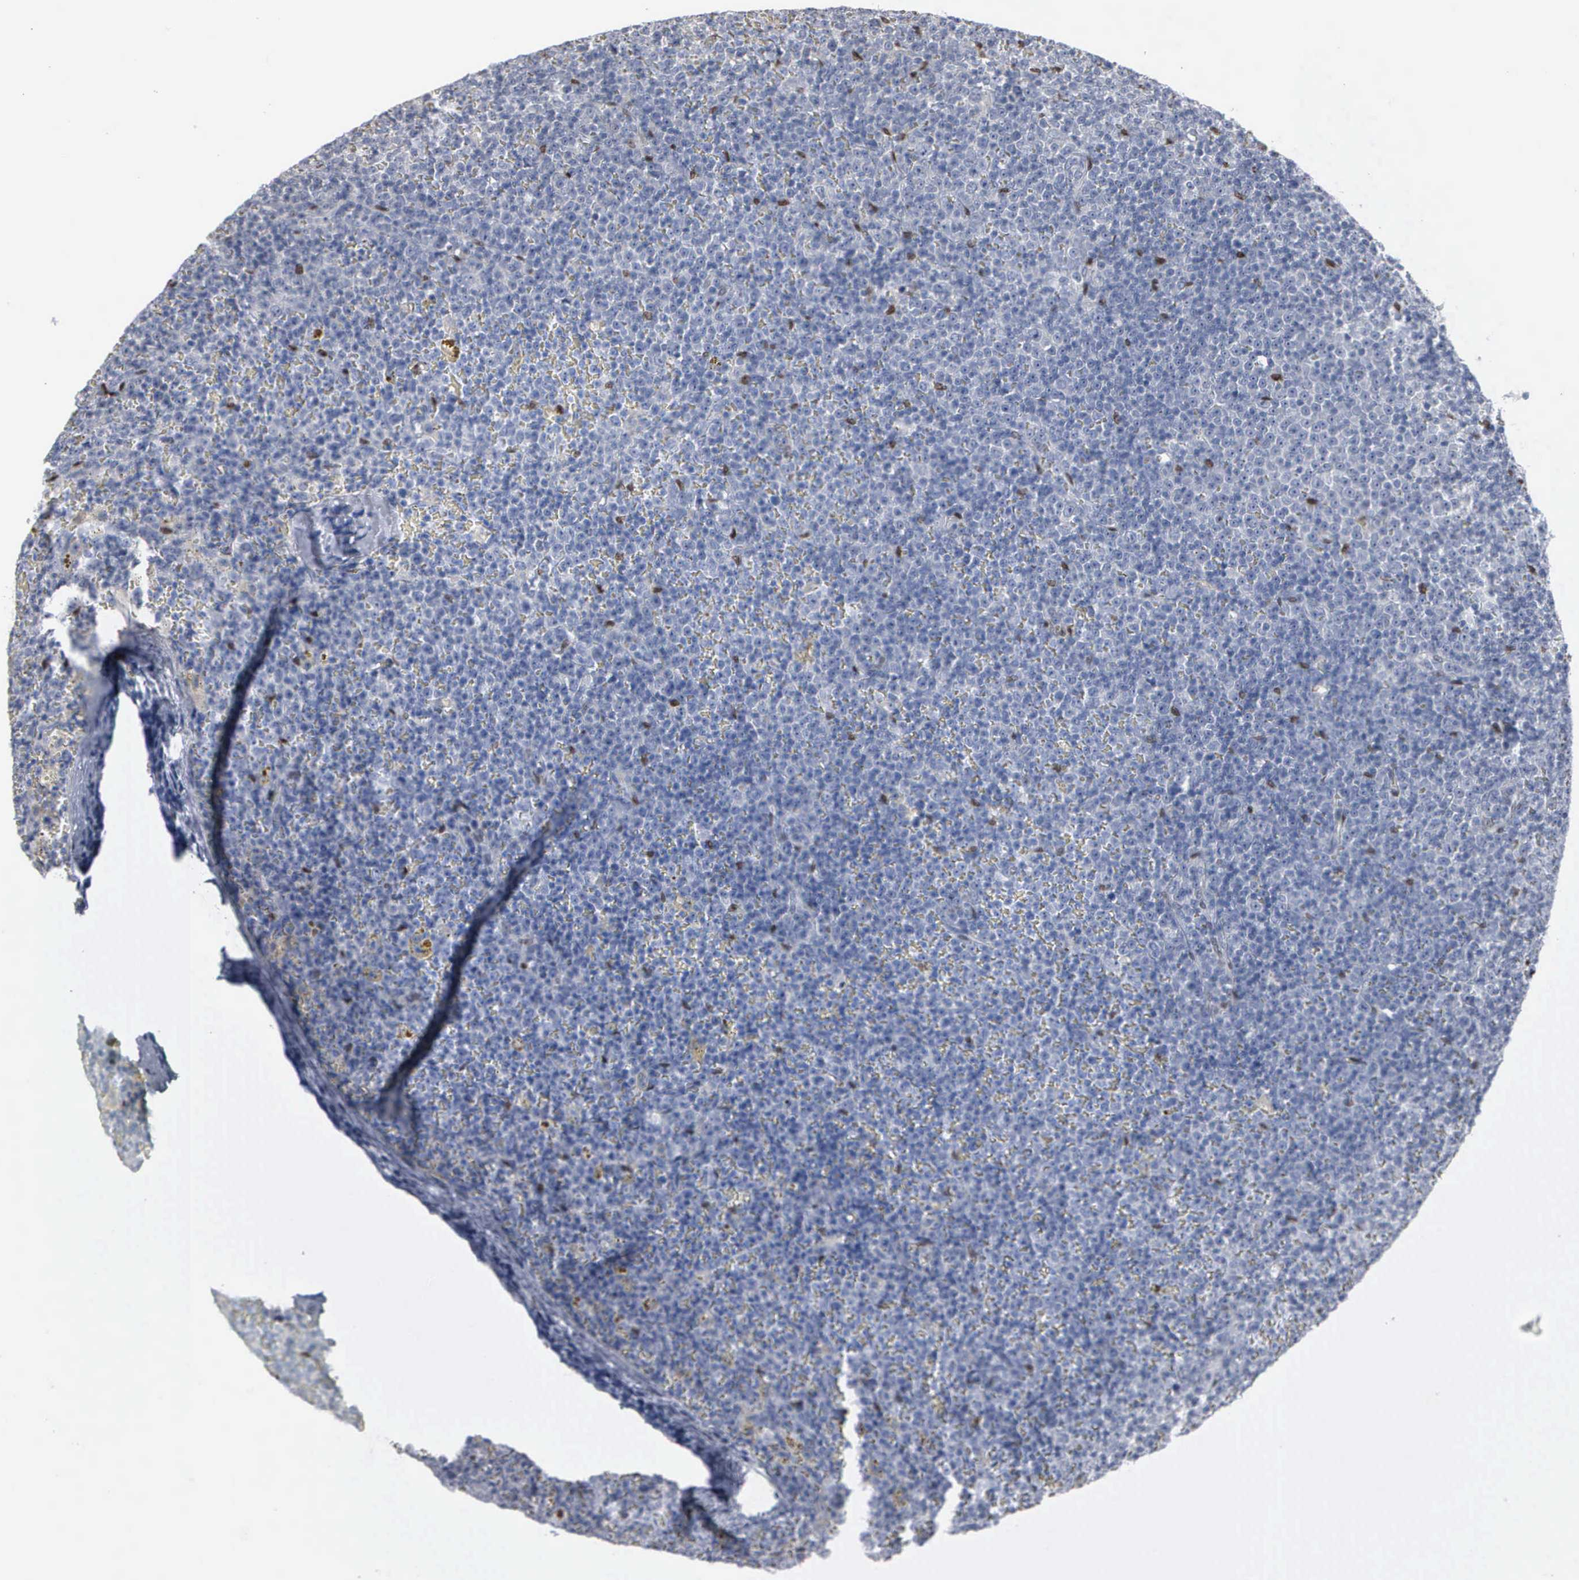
{"staining": {"intensity": "negative", "quantity": "none", "location": "none"}, "tissue": "lymphoma", "cell_type": "Tumor cells", "image_type": "cancer", "snomed": [{"axis": "morphology", "description": "Malignant lymphoma, non-Hodgkin's type, Low grade"}, {"axis": "topography", "description": "Lymph node"}], "caption": "High magnification brightfield microscopy of low-grade malignant lymphoma, non-Hodgkin's type stained with DAB (brown) and counterstained with hematoxylin (blue): tumor cells show no significant expression.", "gene": "FGF2", "patient": {"sex": "male", "age": 50}}